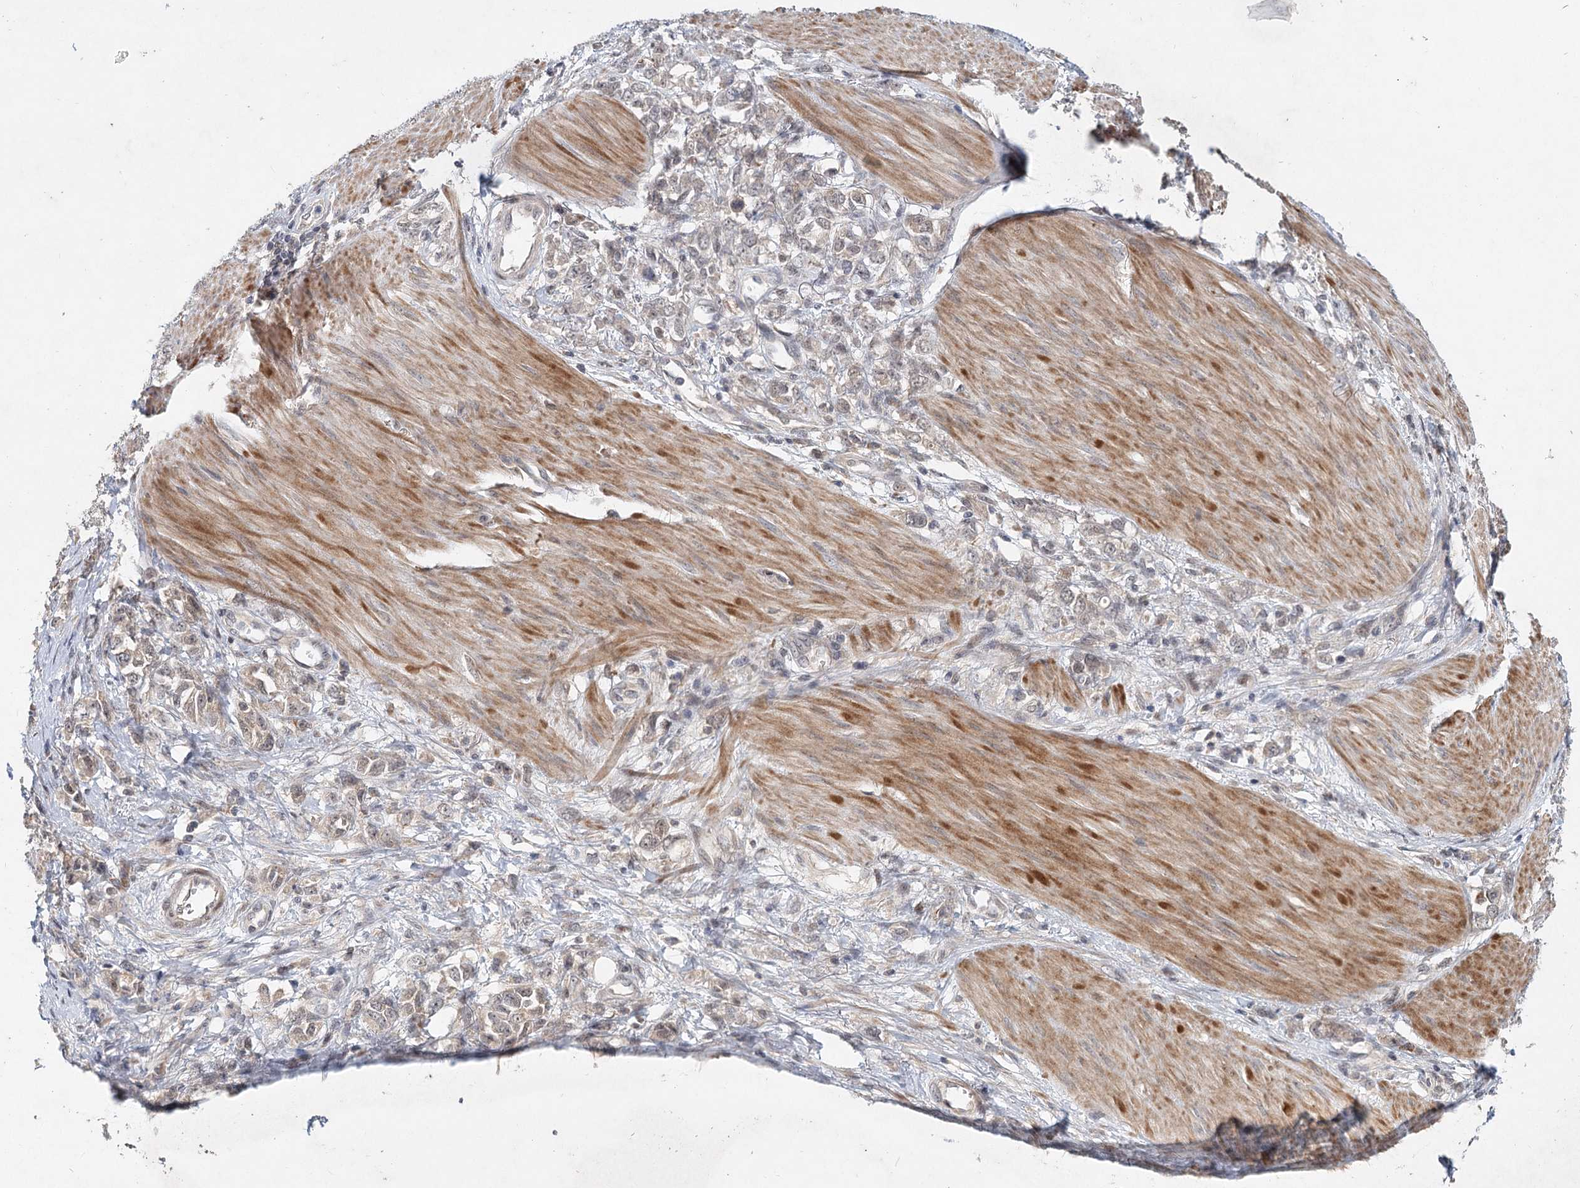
{"staining": {"intensity": "weak", "quantity": "25%-75%", "location": "cytoplasmic/membranous"}, "tissue": "stomach cancer", "cell_type": "Tumor cells", "image_type": "cancer", "snomed": [{"axis": "morphology", "description": "Adenocarcinoma, NOS"}, {"axis": "topography", "description": "Stomach"}], "caption": "Stomach cancer stained with a brown dye demonstrates weak cytoplasmic/membranous positive expression in about 25%-75% of tumor cells.", "gene": "AP3B1", "patient": {"sex": "female", "age": 76}}